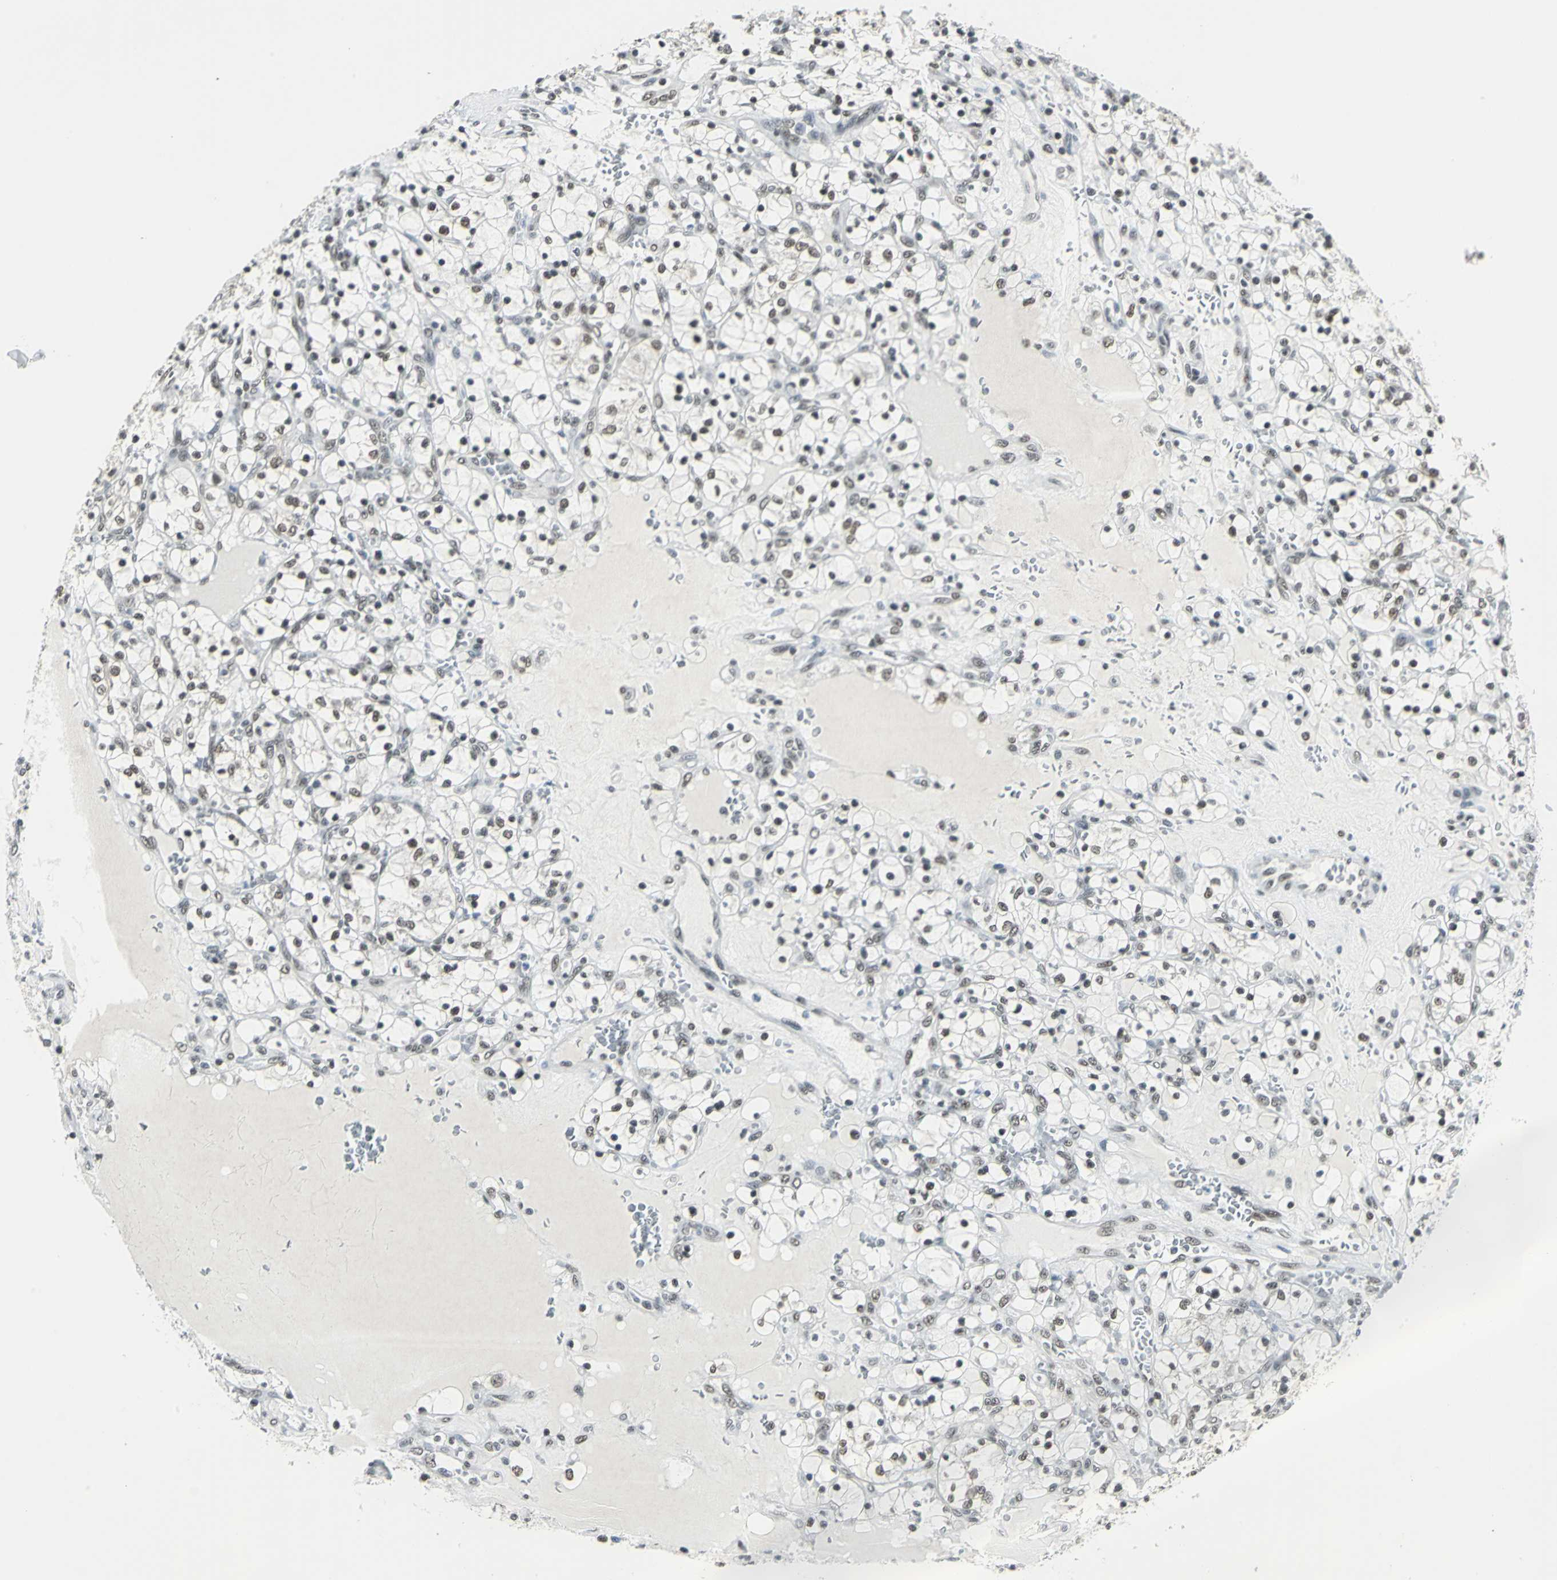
{"staining": {"intensity": "moderate", "quantity": "<25%", "location": "nuclear"}, "tissue": "renal cancer", "cell_type": "Tumor cells", "image_type": "cancer", "snomed": [{"axis": "morphology", "description": "Adenocarcinoma, NOS"}, {"axis": "topography", "description": "Kidney"}], "caption": "The photomicrograph displays staining of renal adenocarcinoma, revealing moderate nuclear protein positivity (brown color) within tumor cells. The protein is stained brown, and the nuclei are stained in blue (DAB (3,3'-diaminobenzidine) IHC with brightfield microscopy, high magnification).", "gene": "ADNP", "patient": {"sex": "female", "age": 69}}